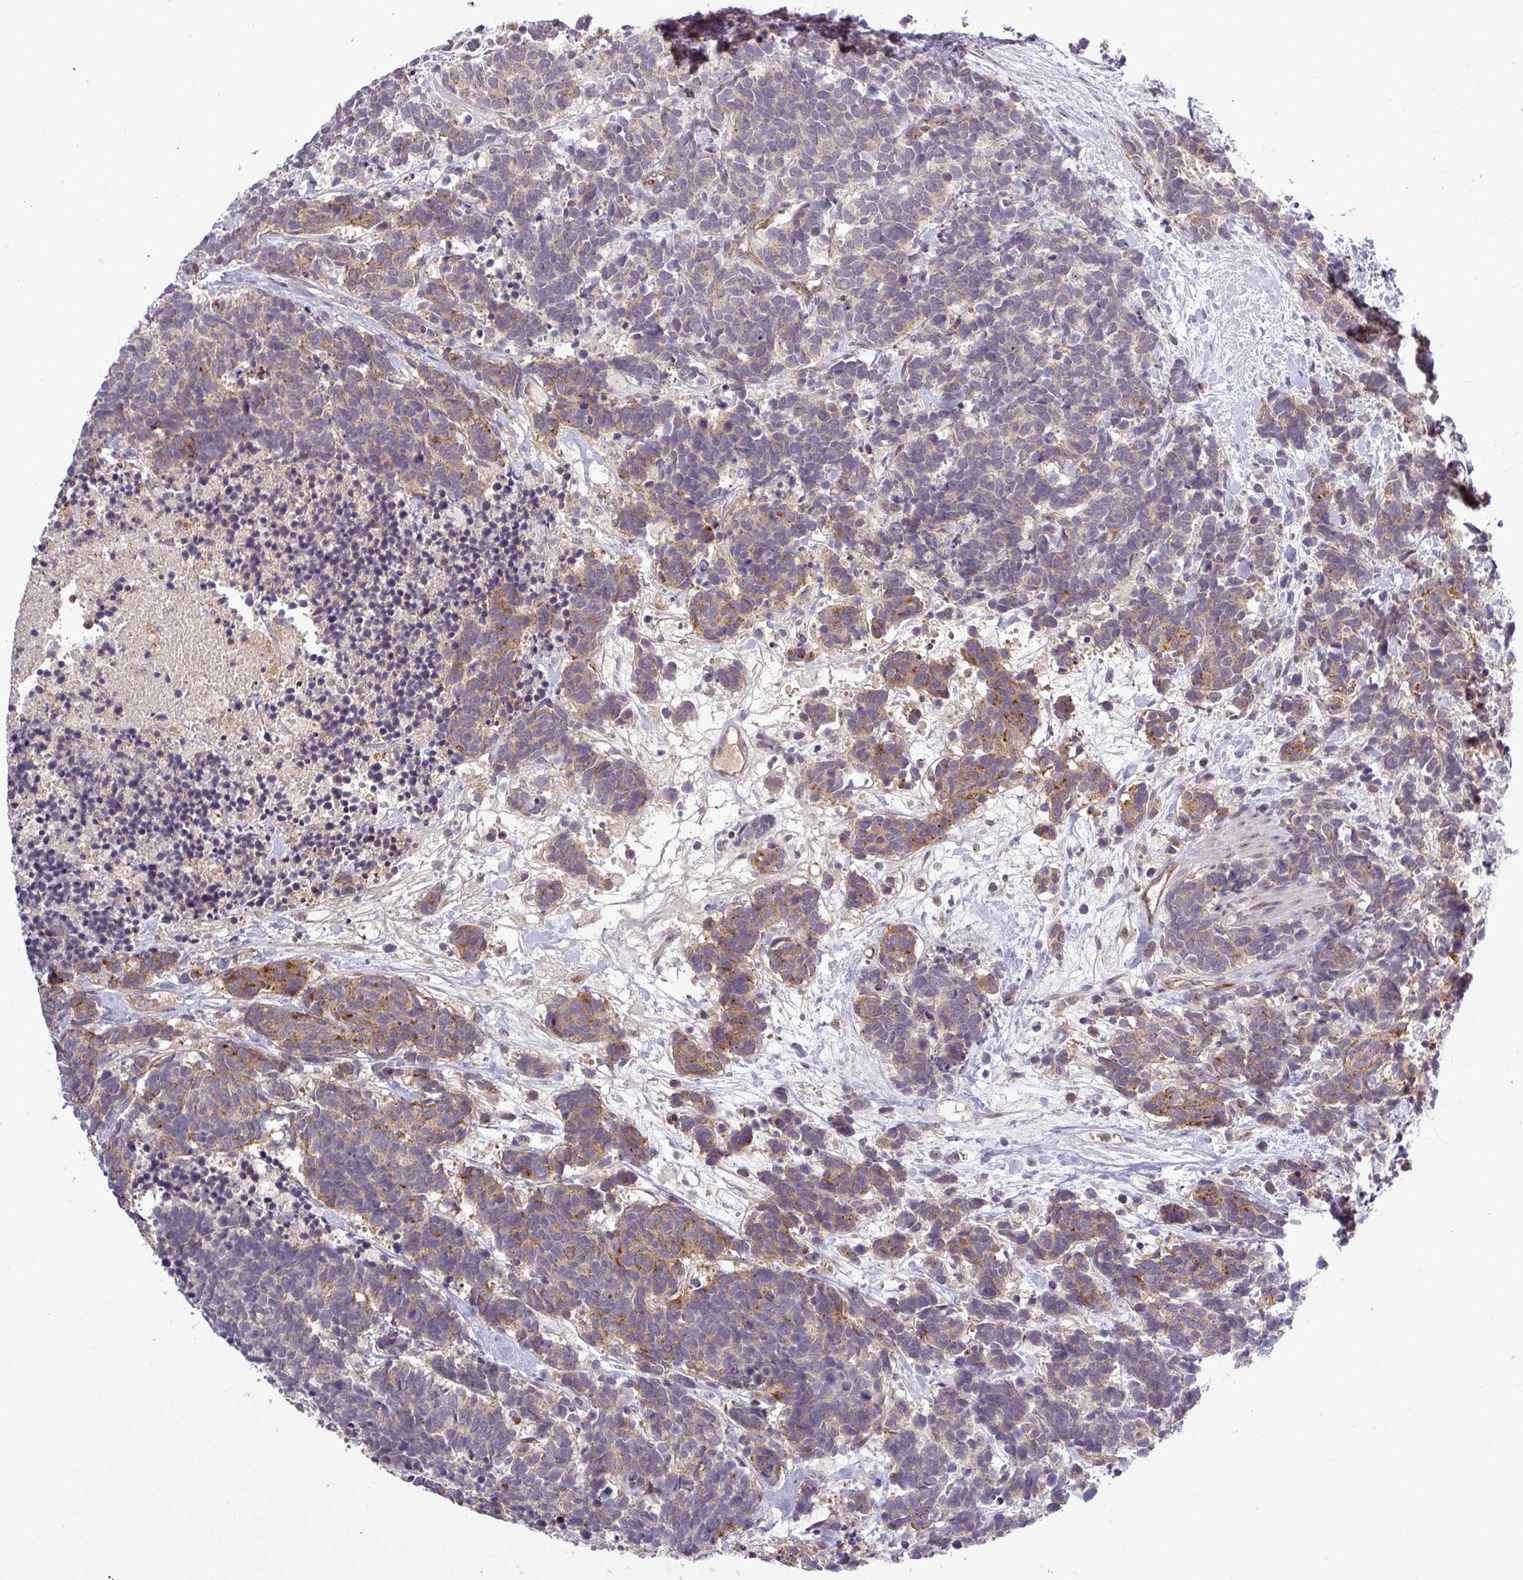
{"staining": {"intensity": "moderate", "quantity": "<25%", "location": "cytoplasmic/membranous"}, "tissue": "carcinoid", "cell_type": "Tumor cells", "image_type": "cancer", "snomed": [{"axis": "morphology", "description": "Carcinoma, NOS"}, {"axis": "morphology", "description": "Carcinoid, malignant, NOS"}, {"axis": "topography", "description": "Prostate"}], "caption": "Tumor cells reveal low levels of moderate cytoplasmic/membranous staining in about <25% of cells in human carcinoma.", "gene": "PCDH1", "patient": {"sex": "male", "age": 57}}